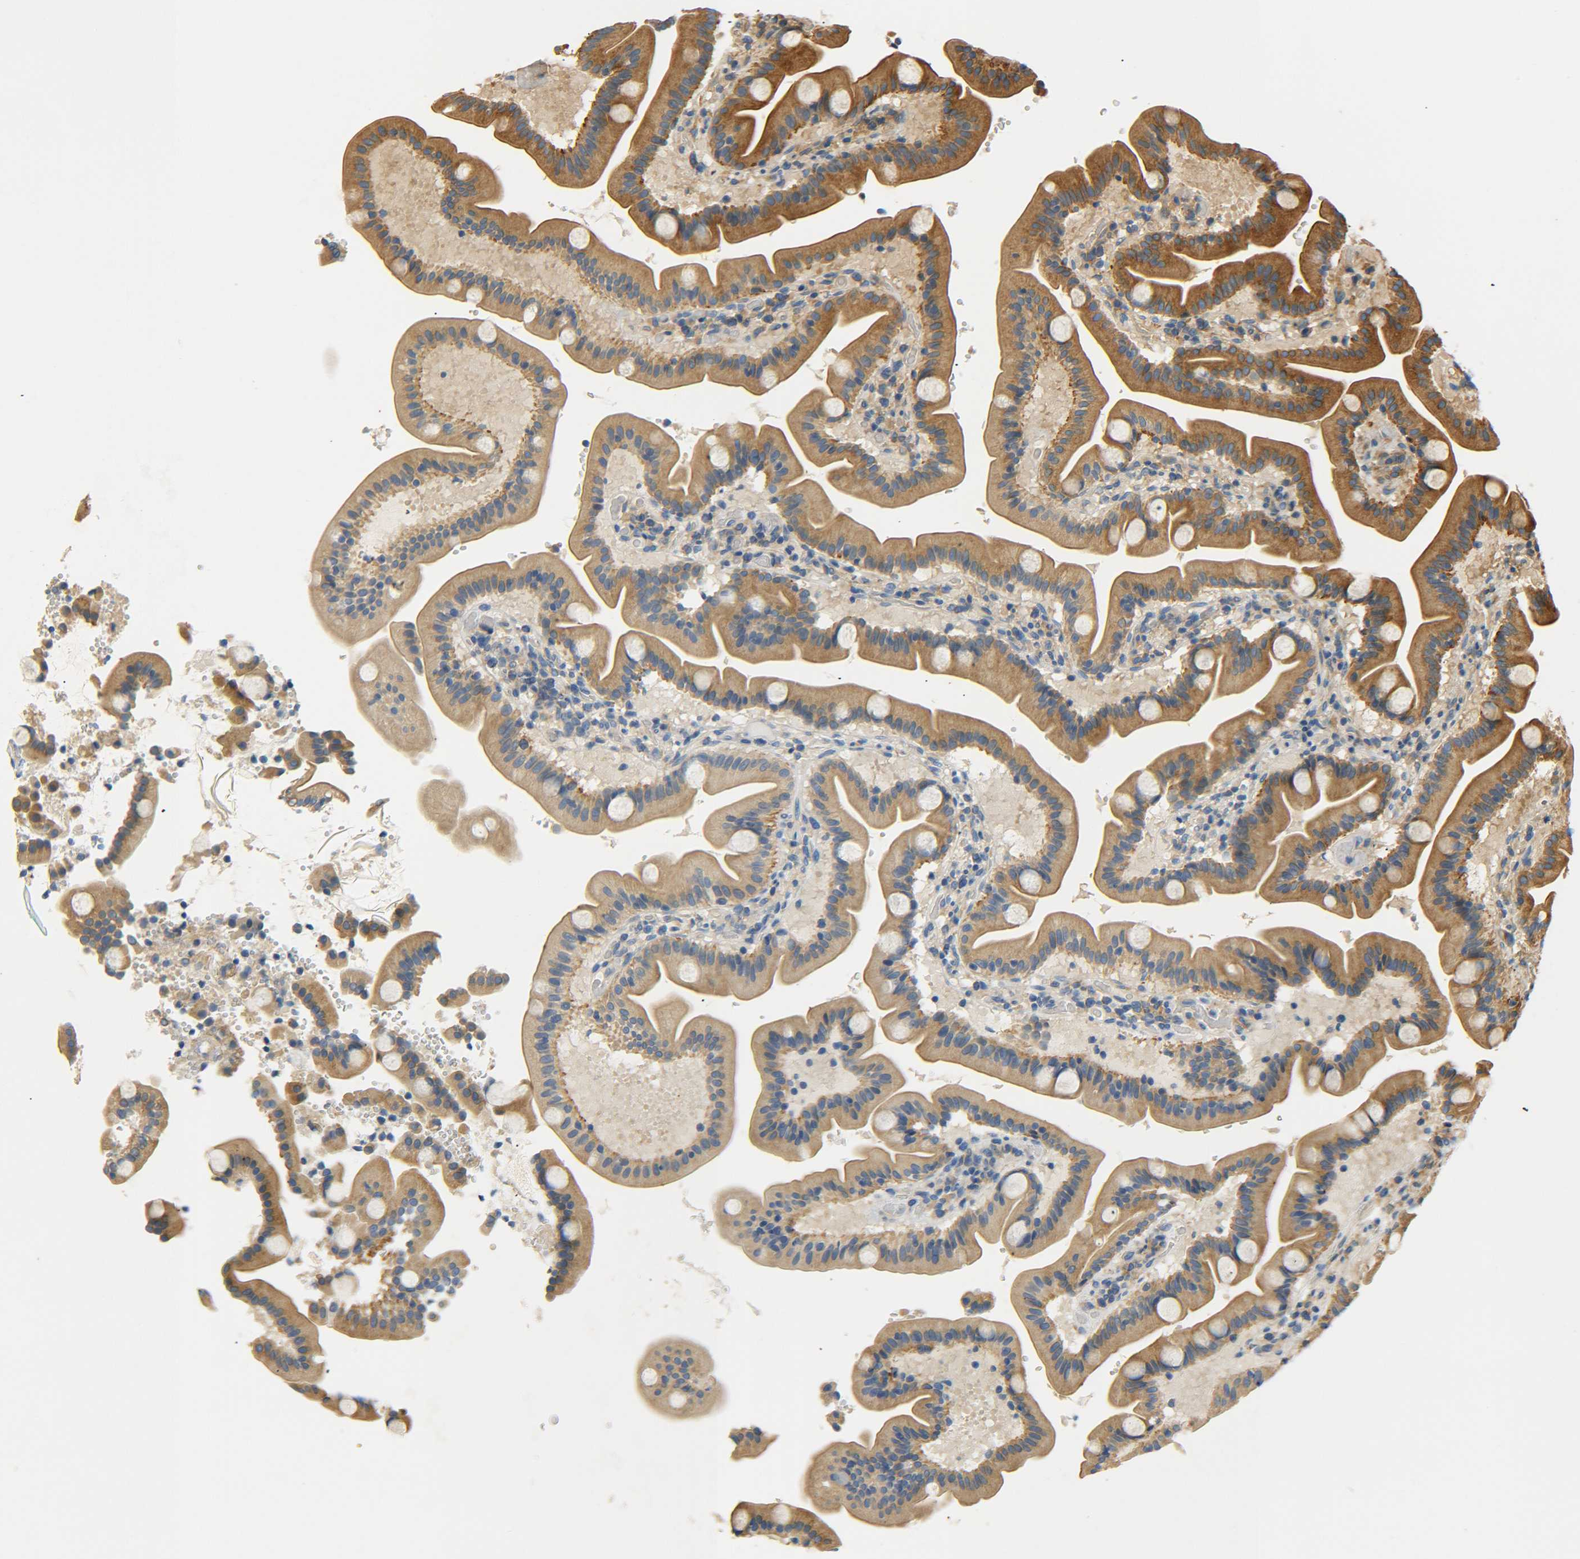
{"staining": {"intensity": "moderate", "quantity": ">75%", "location": "cytoplasmic/membranous"}, "tissue": "duodenum", "cell_type": "Glandular cells", "image_type": "normal", "snomed": [{"axis": "morphology", "description": "Normal tissue, NOS"}, {"axis": "topography", "description": "Duodenum"}], "caption": "About >75% of glandular cells in normal duodenum display moderate cytoplasmic/membranous protein staining as visualized by brown immunohistochemical staining.", "gene": "LRCH3", "patient": {"sex": "male", "age": 54}}